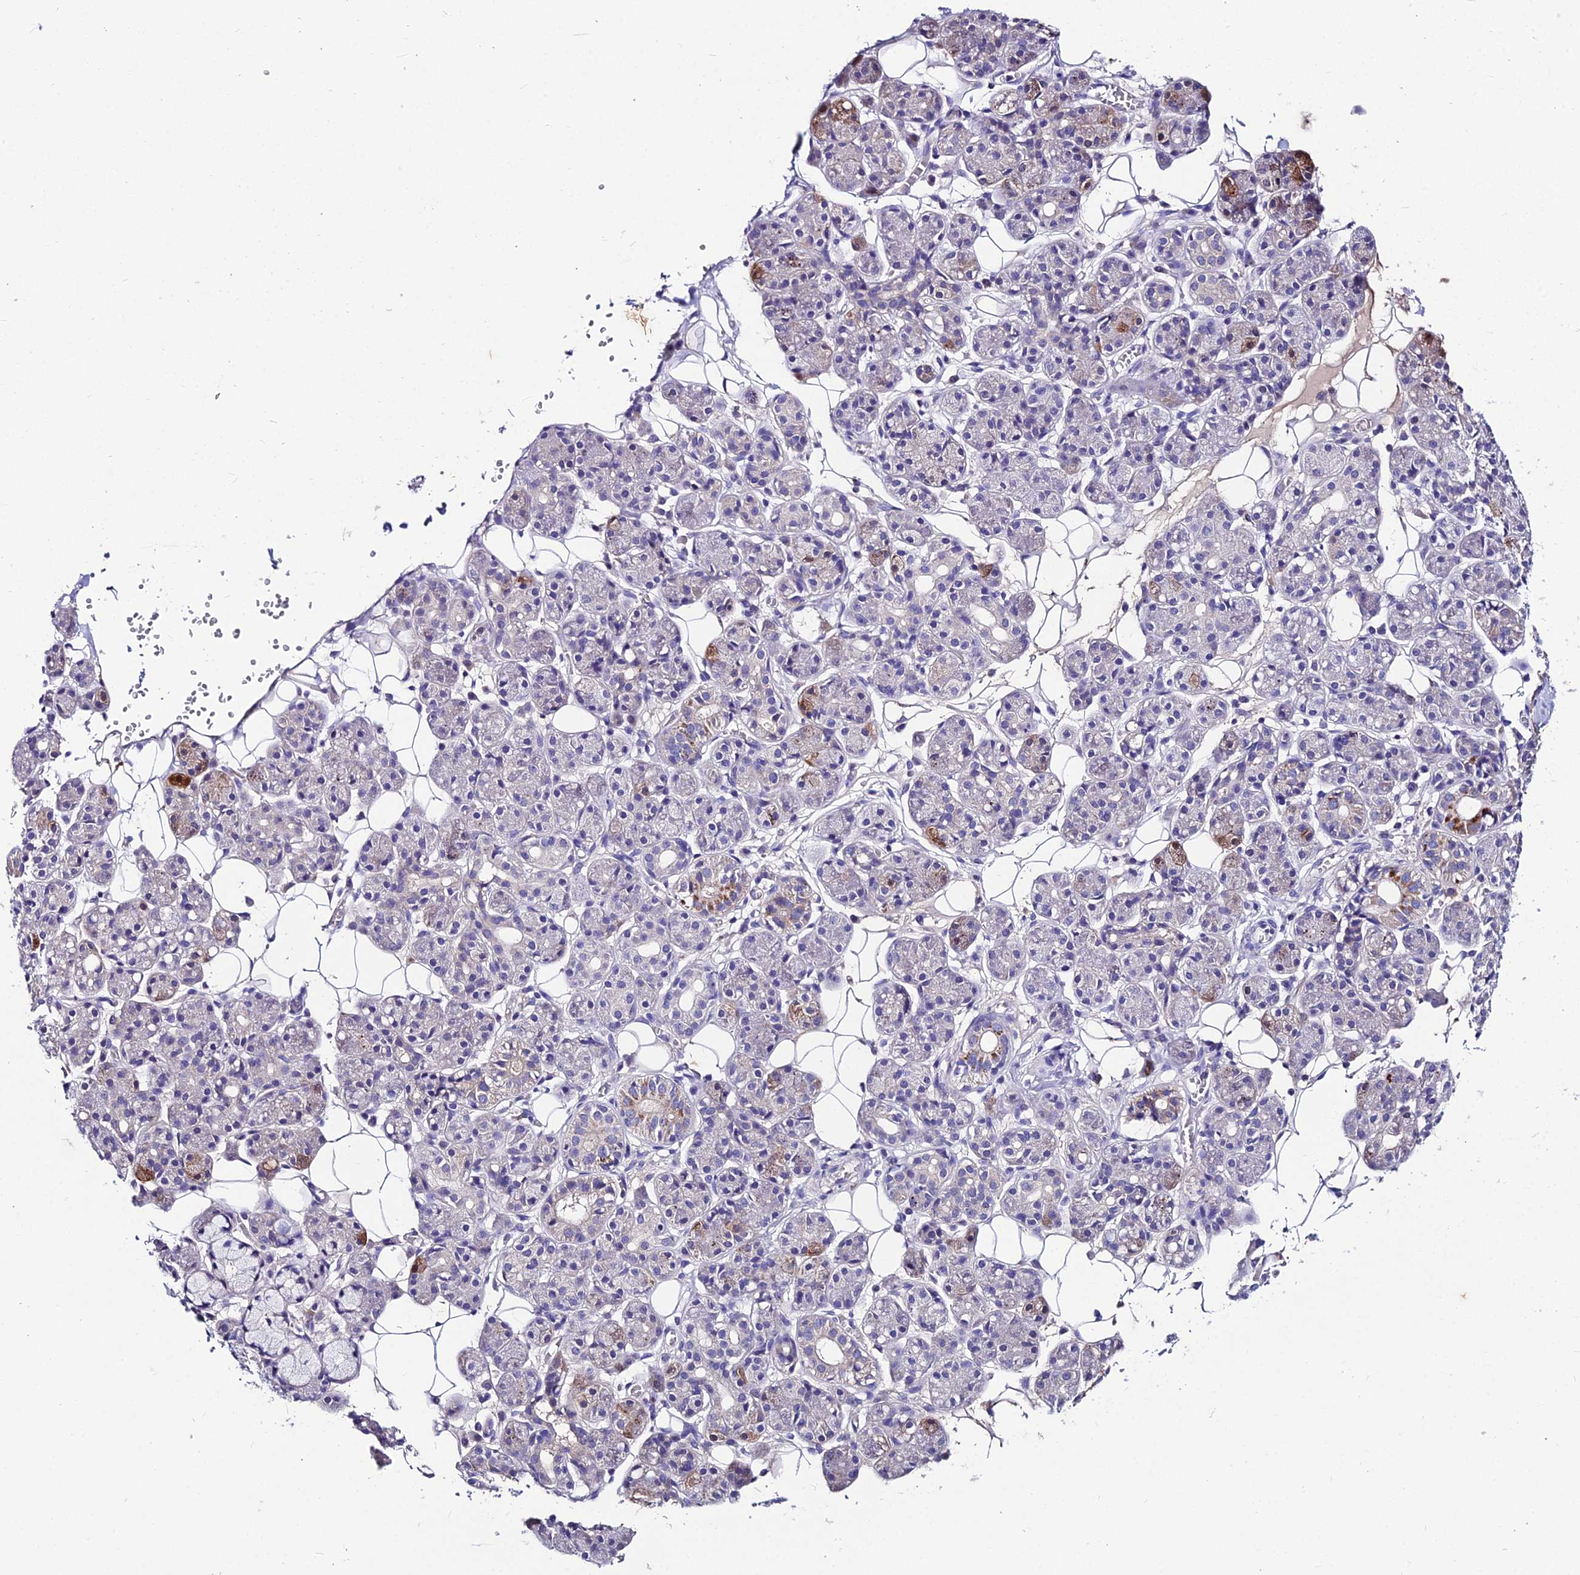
{"staining": {"intensity": "moderate", "quantity": "<25%", "location": "cytoplasmic/membranous"}, "tissue": "salivary gland", "cell_type": "Glandular cells", "image_type": "normal", "snomed": [{"axis": "morphology", "description": "Normal tissue, NOS"}, {"axis": "topography", "description": "Salivary gland"}], "caption": "Immunohistochemical staining of normal human salivary gland demonstrates moderate cytoplasmic/membranous protein expression in approximately <25% of glandular cells.", "gene": "LGALS7", "patient": {"sex": "male", "age": 63}}